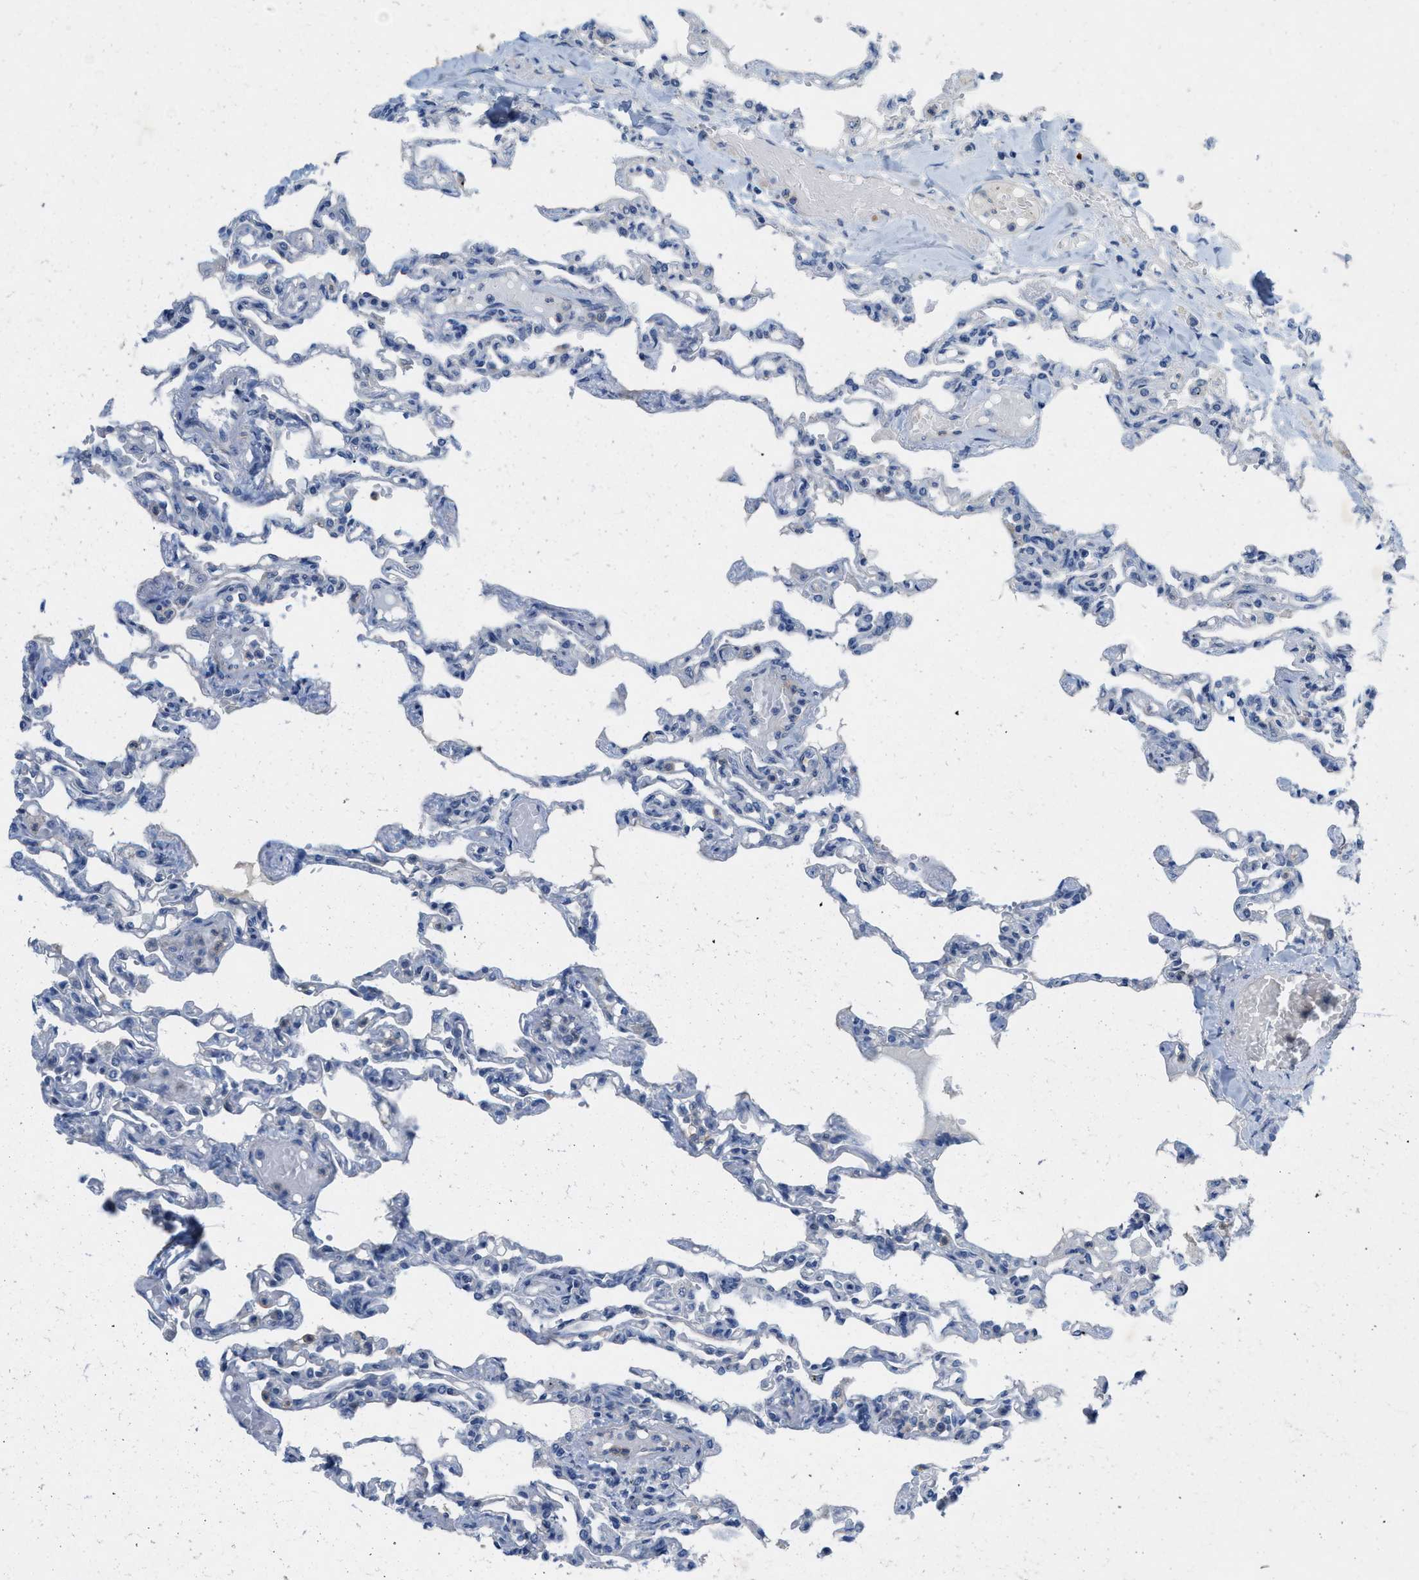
{"staining": {"intensity": "negative", "quantity": "none", "location": "none"}, "tissue": "lung", "cell_type": "Alveolar cells", "image_type": "normal", "snomed": [{"axis": "morphology", "description": "Normal tissue, NOS"}, {"axis": "topography", "description": "Lung"}], "caption": "Alveolar cells are negative for brown protein staining in normal lung. Nuclei are stained in blue.", "gene": "CPA2", "patient": {"sex": "male", "age": 21}}